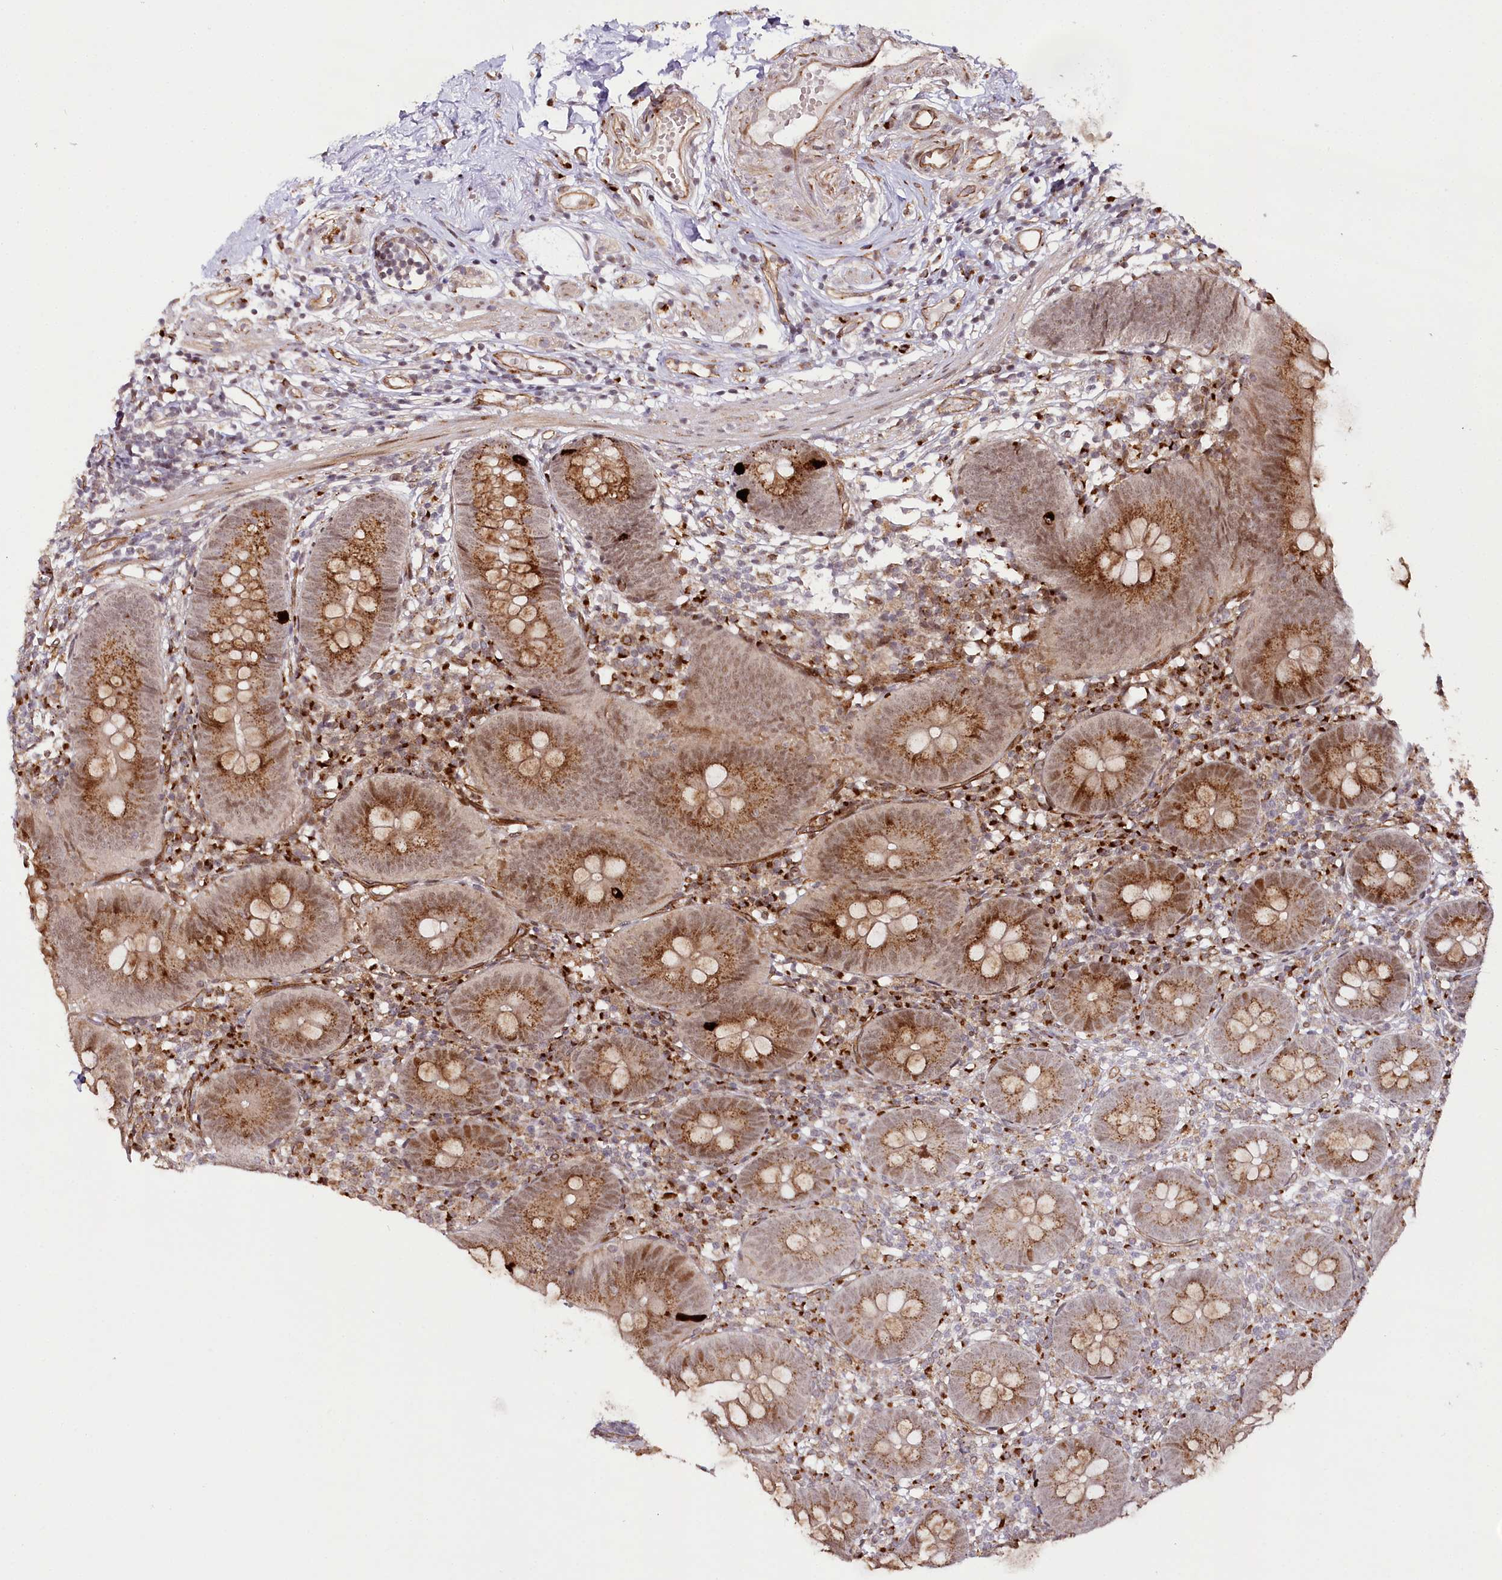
{"staining": {"intensity": "moderate", "quantity": ">75%", "location": "cytoplasmic/membranous"}, "tissue": "appendix", "cell_type": "Glandular cells", "image_type": "normal", "snomed": [{"axis": "morphology", "description": "Normal tissue, NOS"}, {"axis": "topography", "description": "Appendix"}], "caption": "An image of appendix stained for a protein reveals moderate cytoplasmic/membranous brown staining in glandular cells.", "gene": "COPG1", "patient": {"sex": "female", "age": 62}}